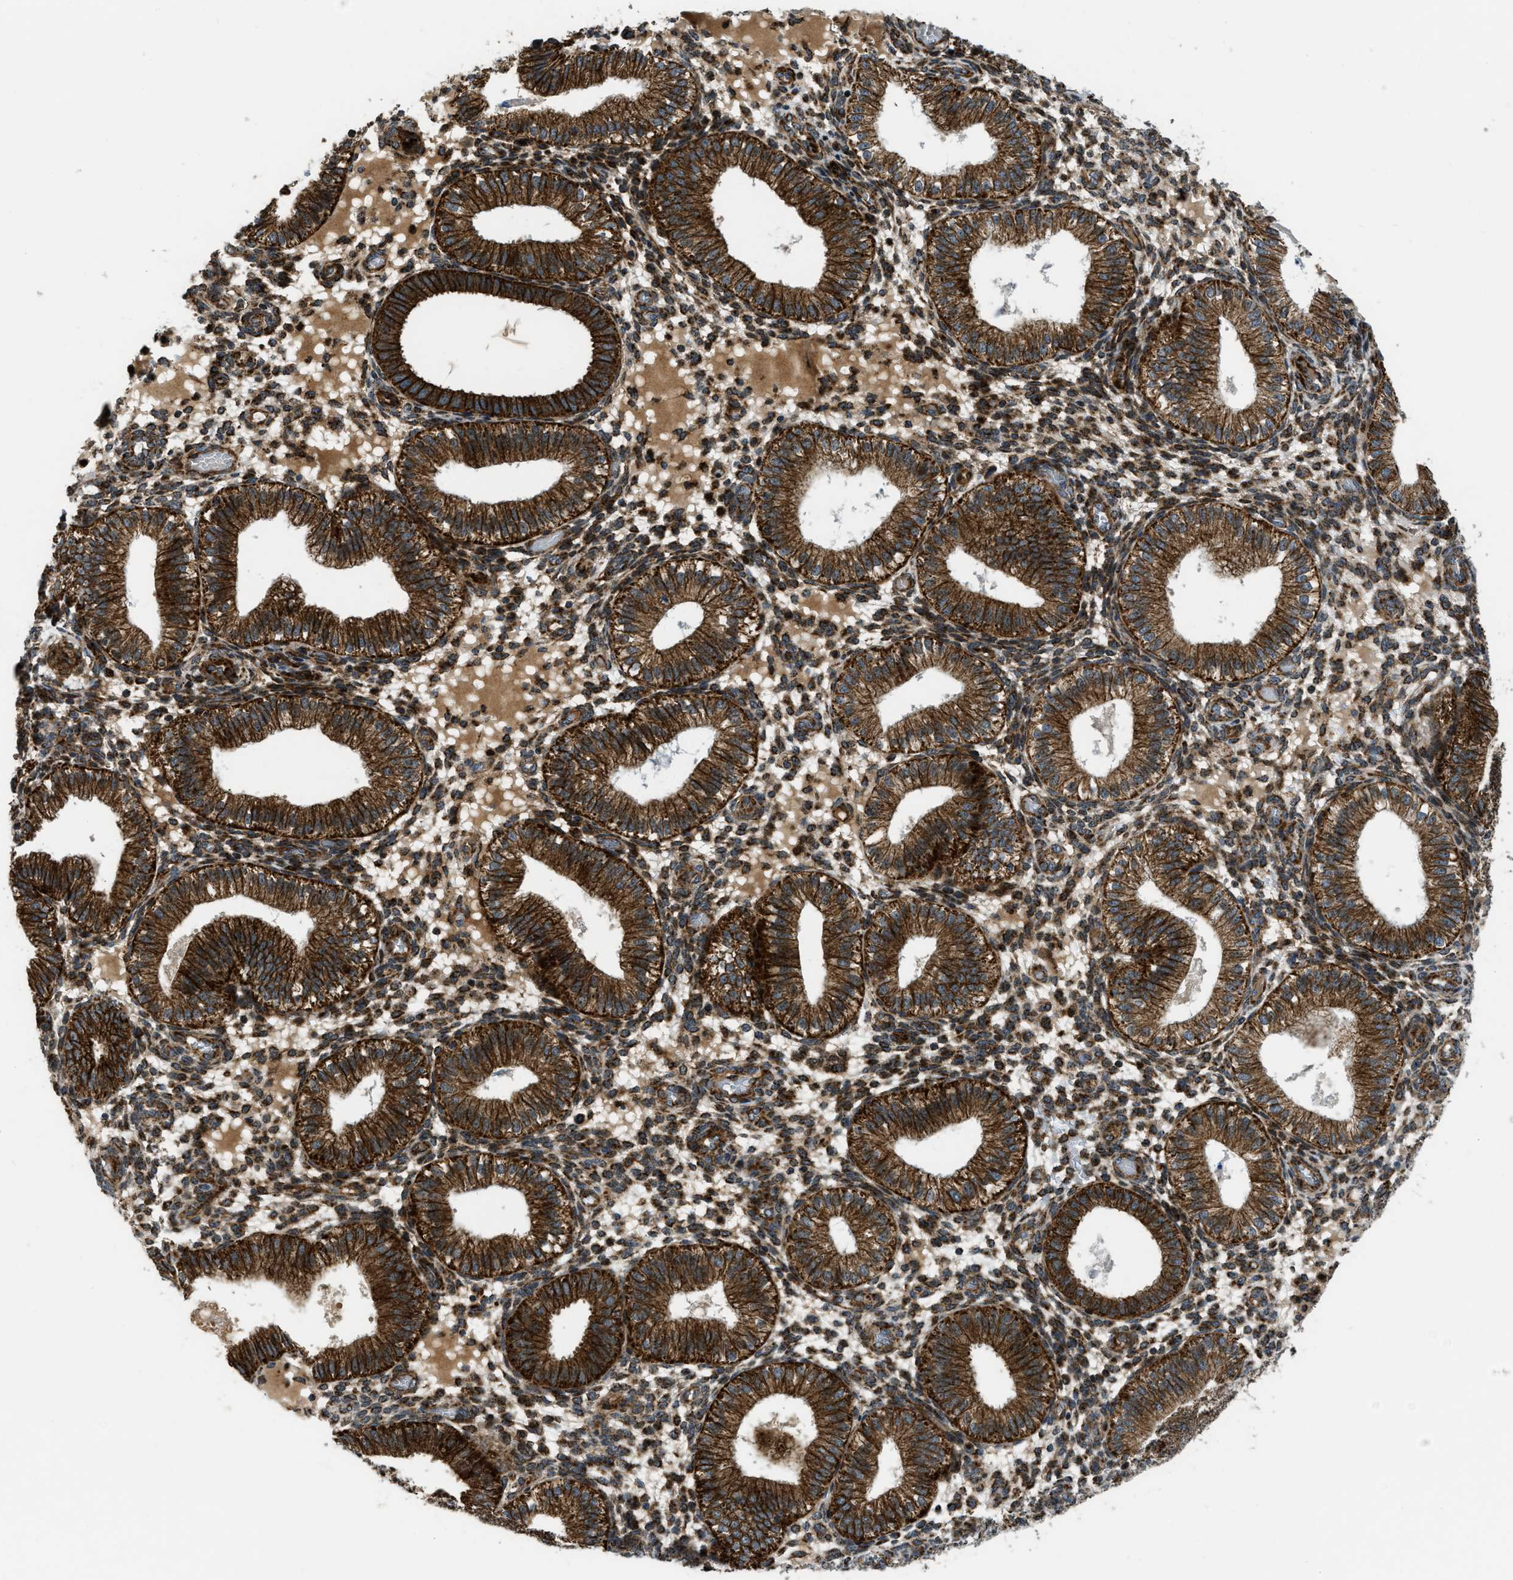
{"staining": {"intensity": "moderate", "quantity": ">75%", "location": "cytoplasmic/membranous"}, "tissue": "endometrium", "cell_type": "Cells in endometrial stroma", "image_type": "normal", "snomed": [{"axis": "morphology", "description": "Normal tissue, NOS"}, {"axis": "topography", "description": "Endometrium"}], "caption": "Moderate cytoplasmic/membranous positivity is present in about >75% of cells in endometrial stroma in normal endometrium.", "gene": "GSDME", "patient": {"sex": "female", "age": 39}}